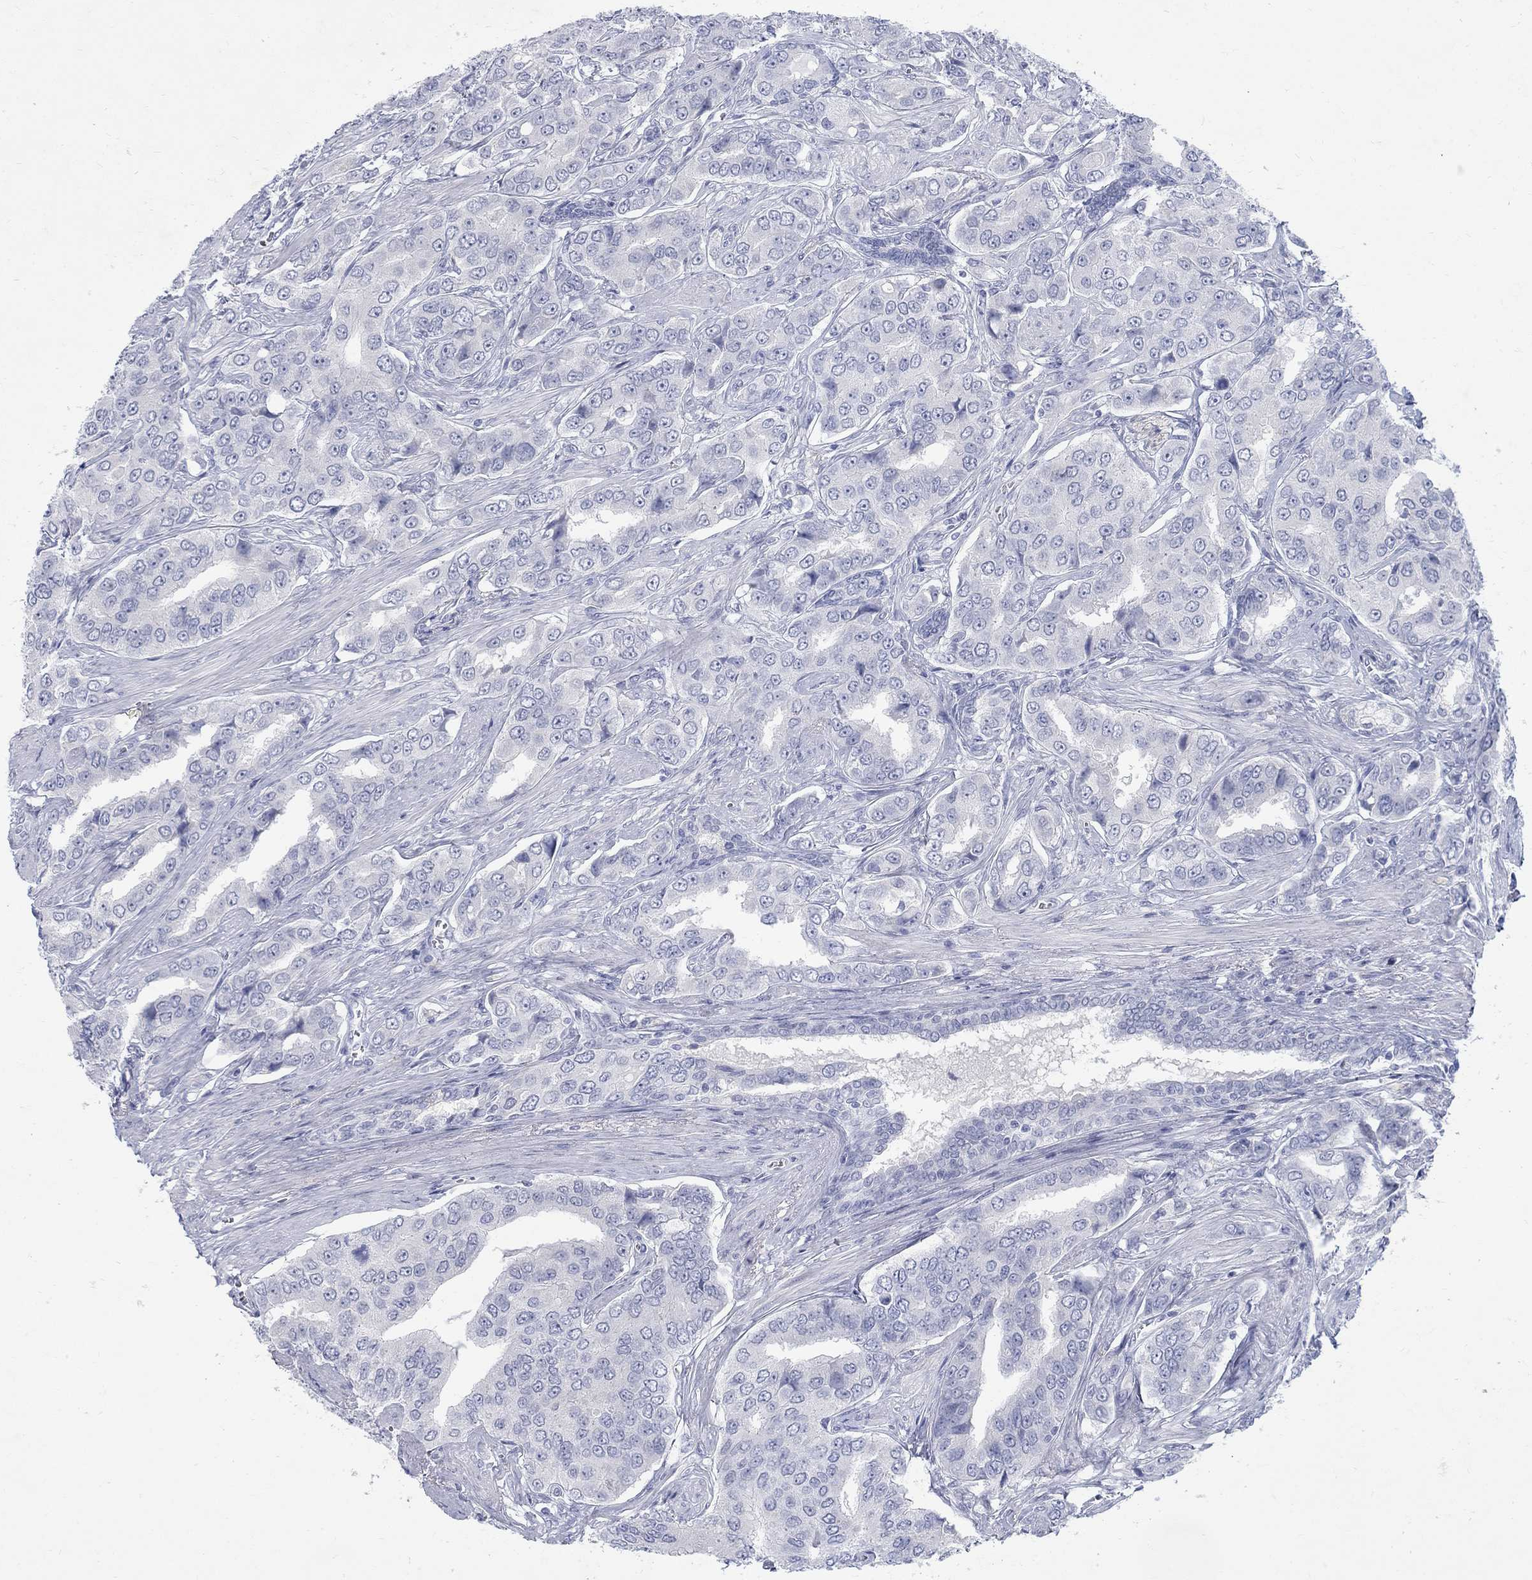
{"staining": {"intensity": "negative", "quantity": "none", "location": "none"}, "tissue": "prostate cancer", "cell_type": "Tumor cells", "image_type": "cancer", "snomed": [{"axis": "morphology", "description": "Adenocarcinoma, NOS"}, {"axis": "topography", "description": "Prostate and seminal vesicle, NOS"}, {"axis": "topography", "description": "Prostate"}], "caption": "Immunohistochemistry histopathology image of neoplastic tissue: prostate cancer (adenocarcinoma) stained with DAB shows no significant protein staining in tumor cells.", "gene": "RFTN2", "patient": {"sex": "male", "age": 69}}